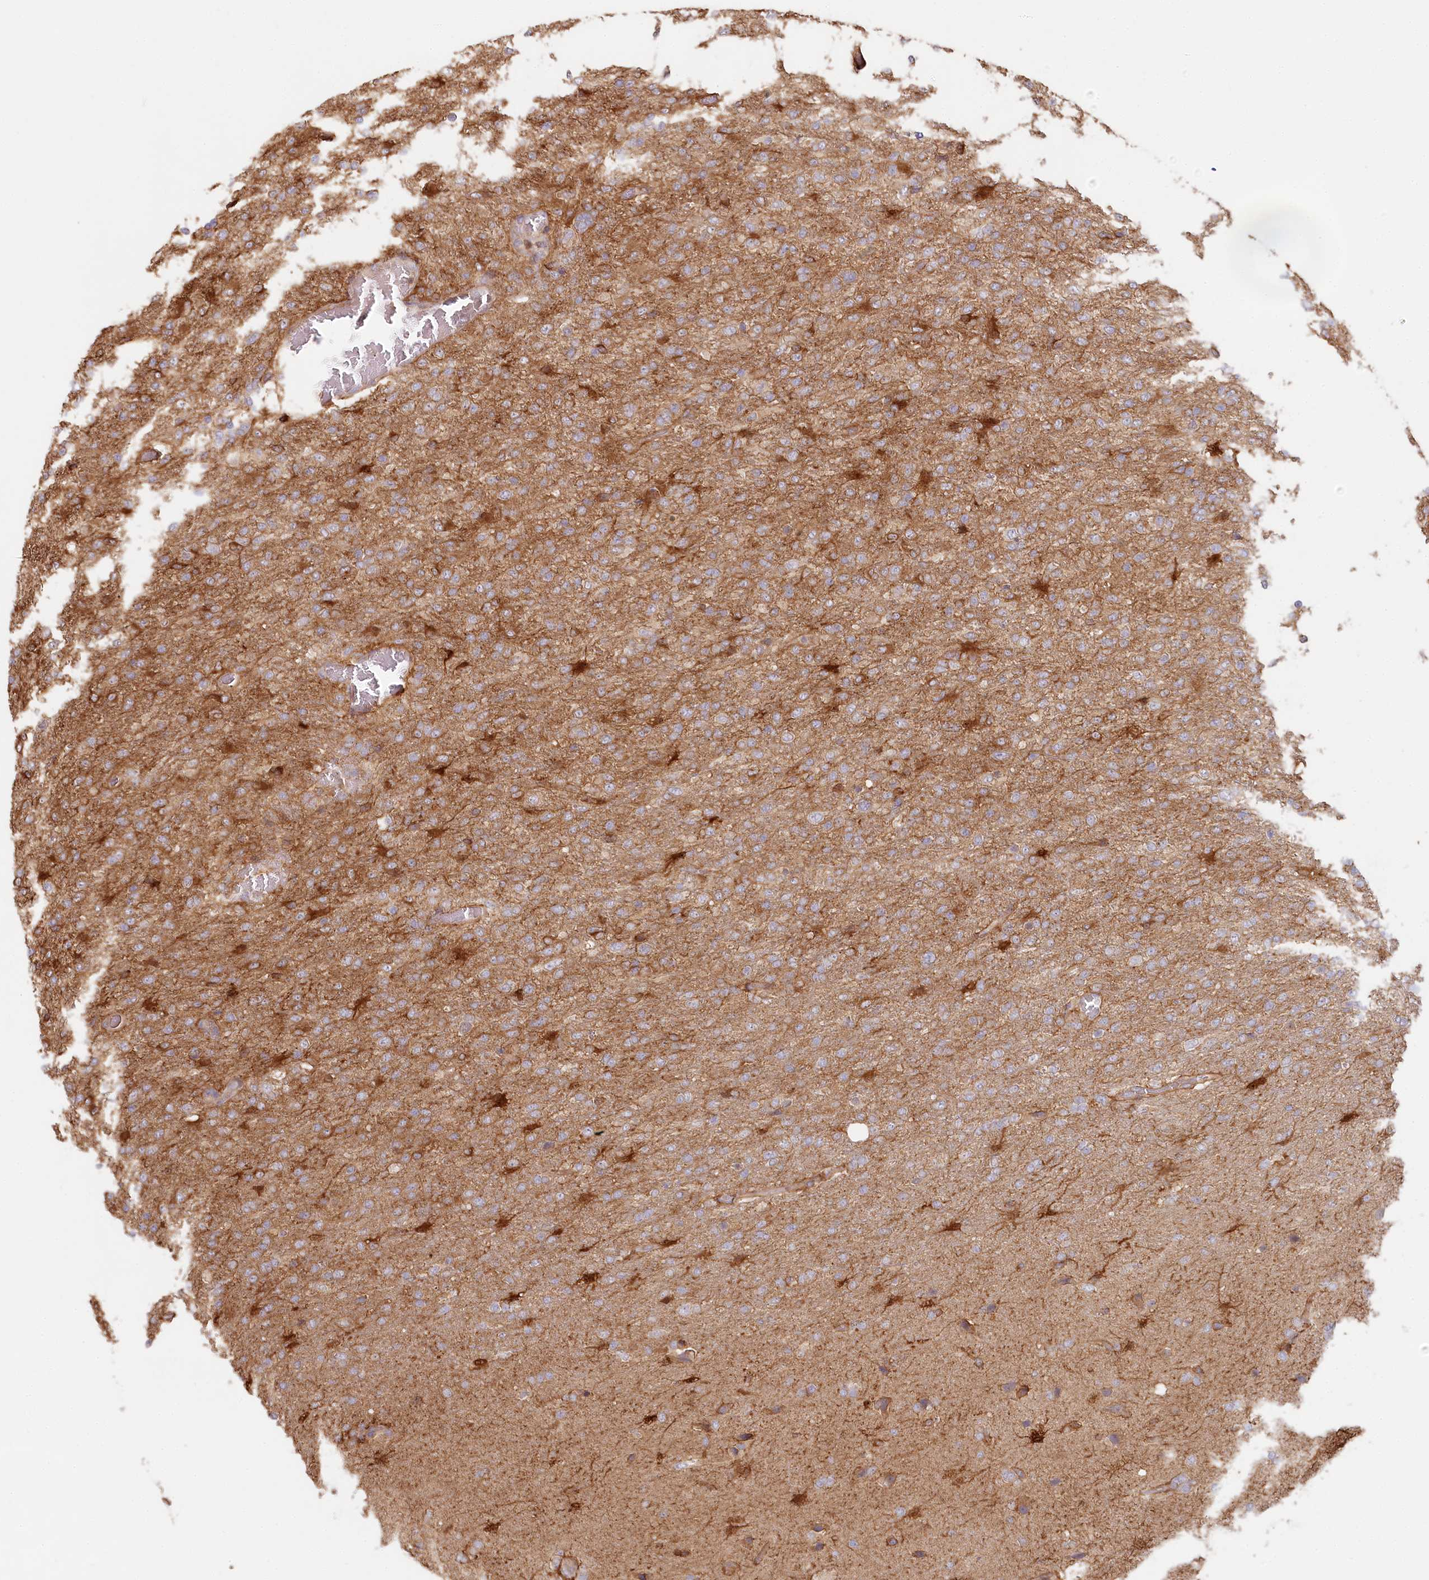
{"staining": {"intensity": "moderate", "quantity": "<25%", "location": "cytoplasmic/membranous"}, "tissue": "glioma", "cell_type": "Tumor cells", "image_type": "cancer", "snomed": [{"axis": "morphology", "description": "Glioma, malignant, High grade"}, {"axis": "topography", "description": "Brain"}], "caption": "Immunohistochemical staining of high-grade glioma (malignant) demonstrates low levels of moderate cytoplasmic/membranous protein staining in approximately <25% of tumor cells.", "gene": "HAL", "patient": {"sex": "female", "age": 74}}